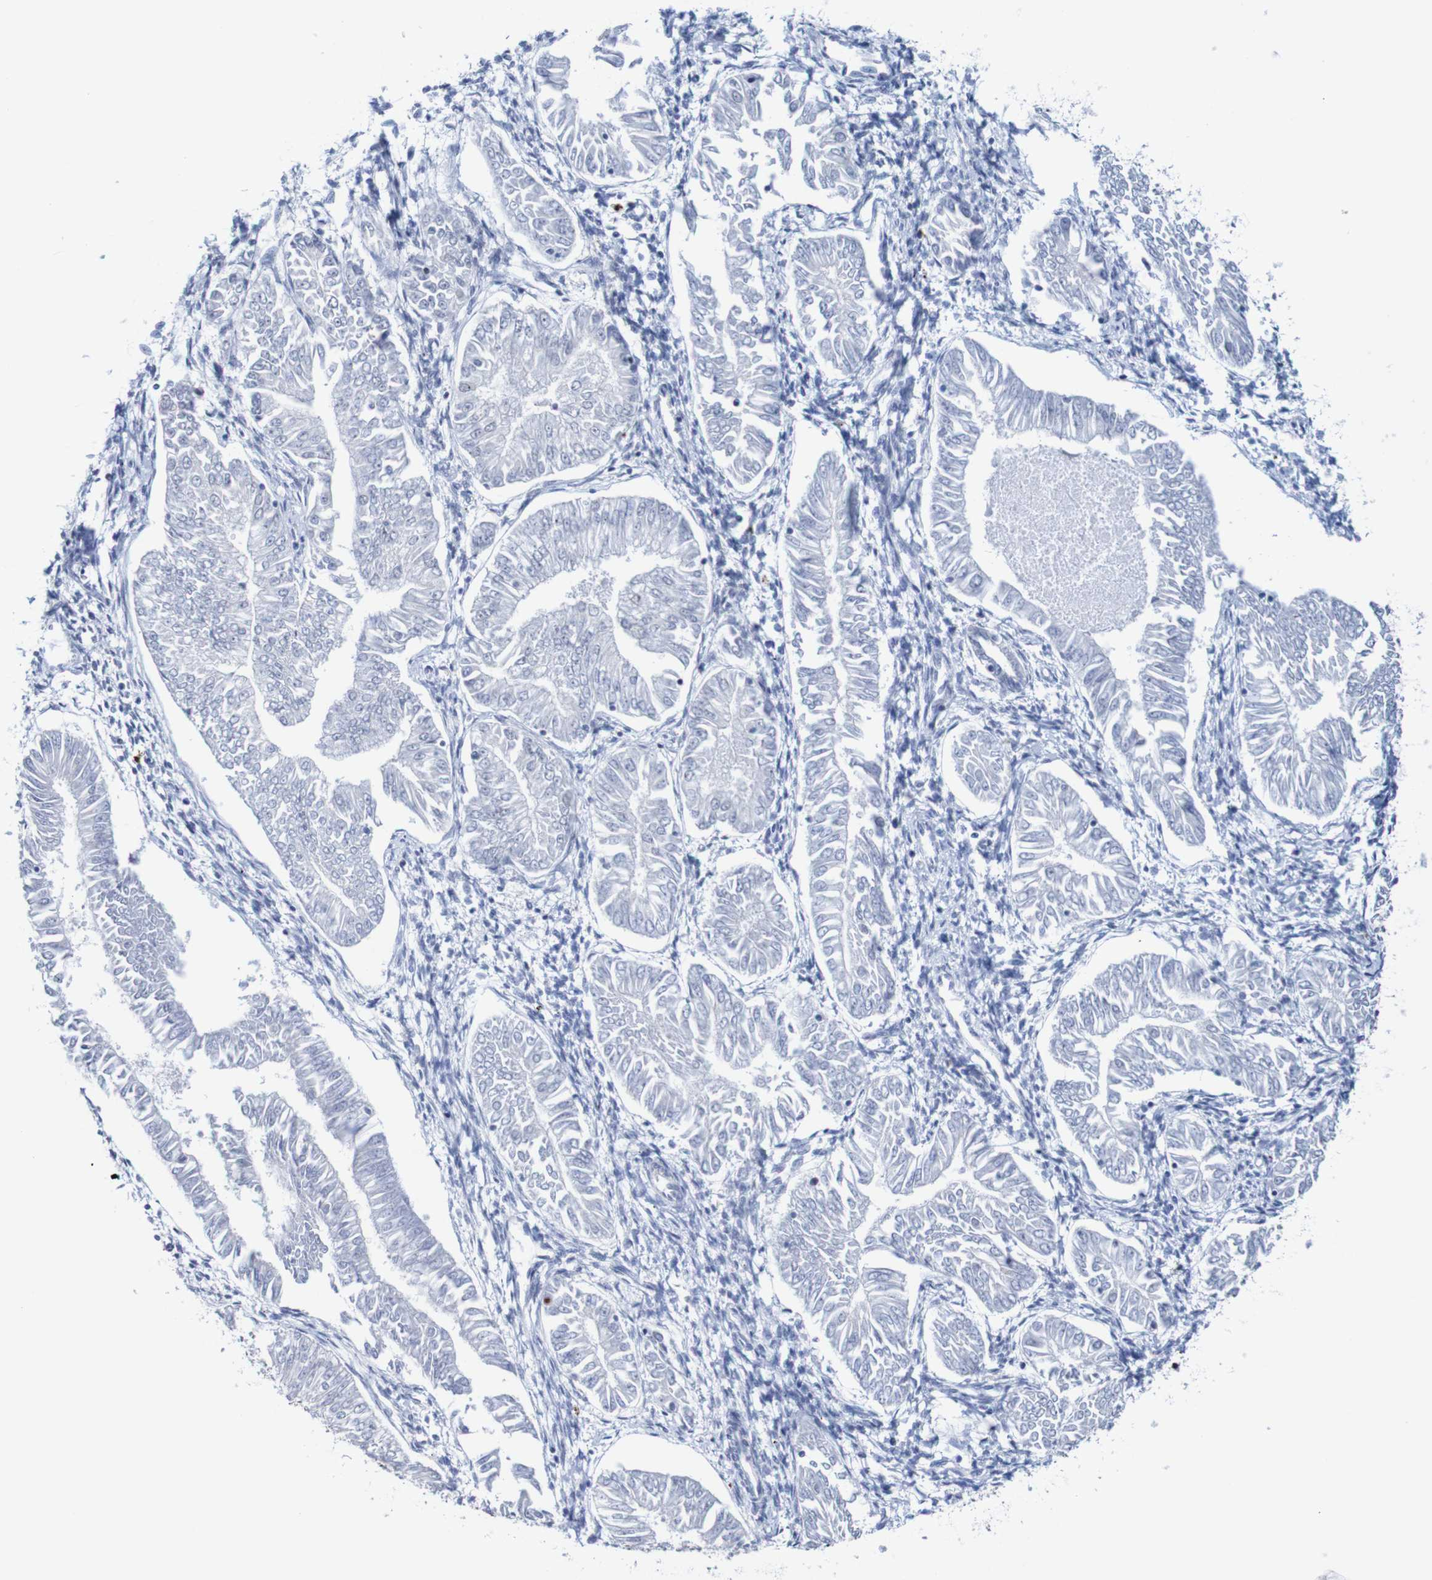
{"staining": {"intensity": "negative", "quantity": "none", "location": "none"}, "tissue": "endometrial cancer", "cell_type": "Tumor cells", "image_type": "cancer", "snomed": [{"axis": "morphology", "description": "Adenocarcinoma, NOS"}, {"axis": "topography", "description": "Endometrium"}], "caption": "DAB immunohistochemical staining of human adenocarcinoma (endometrial) displays no significant staining in tumor cells. (IHC, brightfield microscopy, high magnification).", "gene": "CDC5L", "patient": {"sex": "female", "age": 53}}